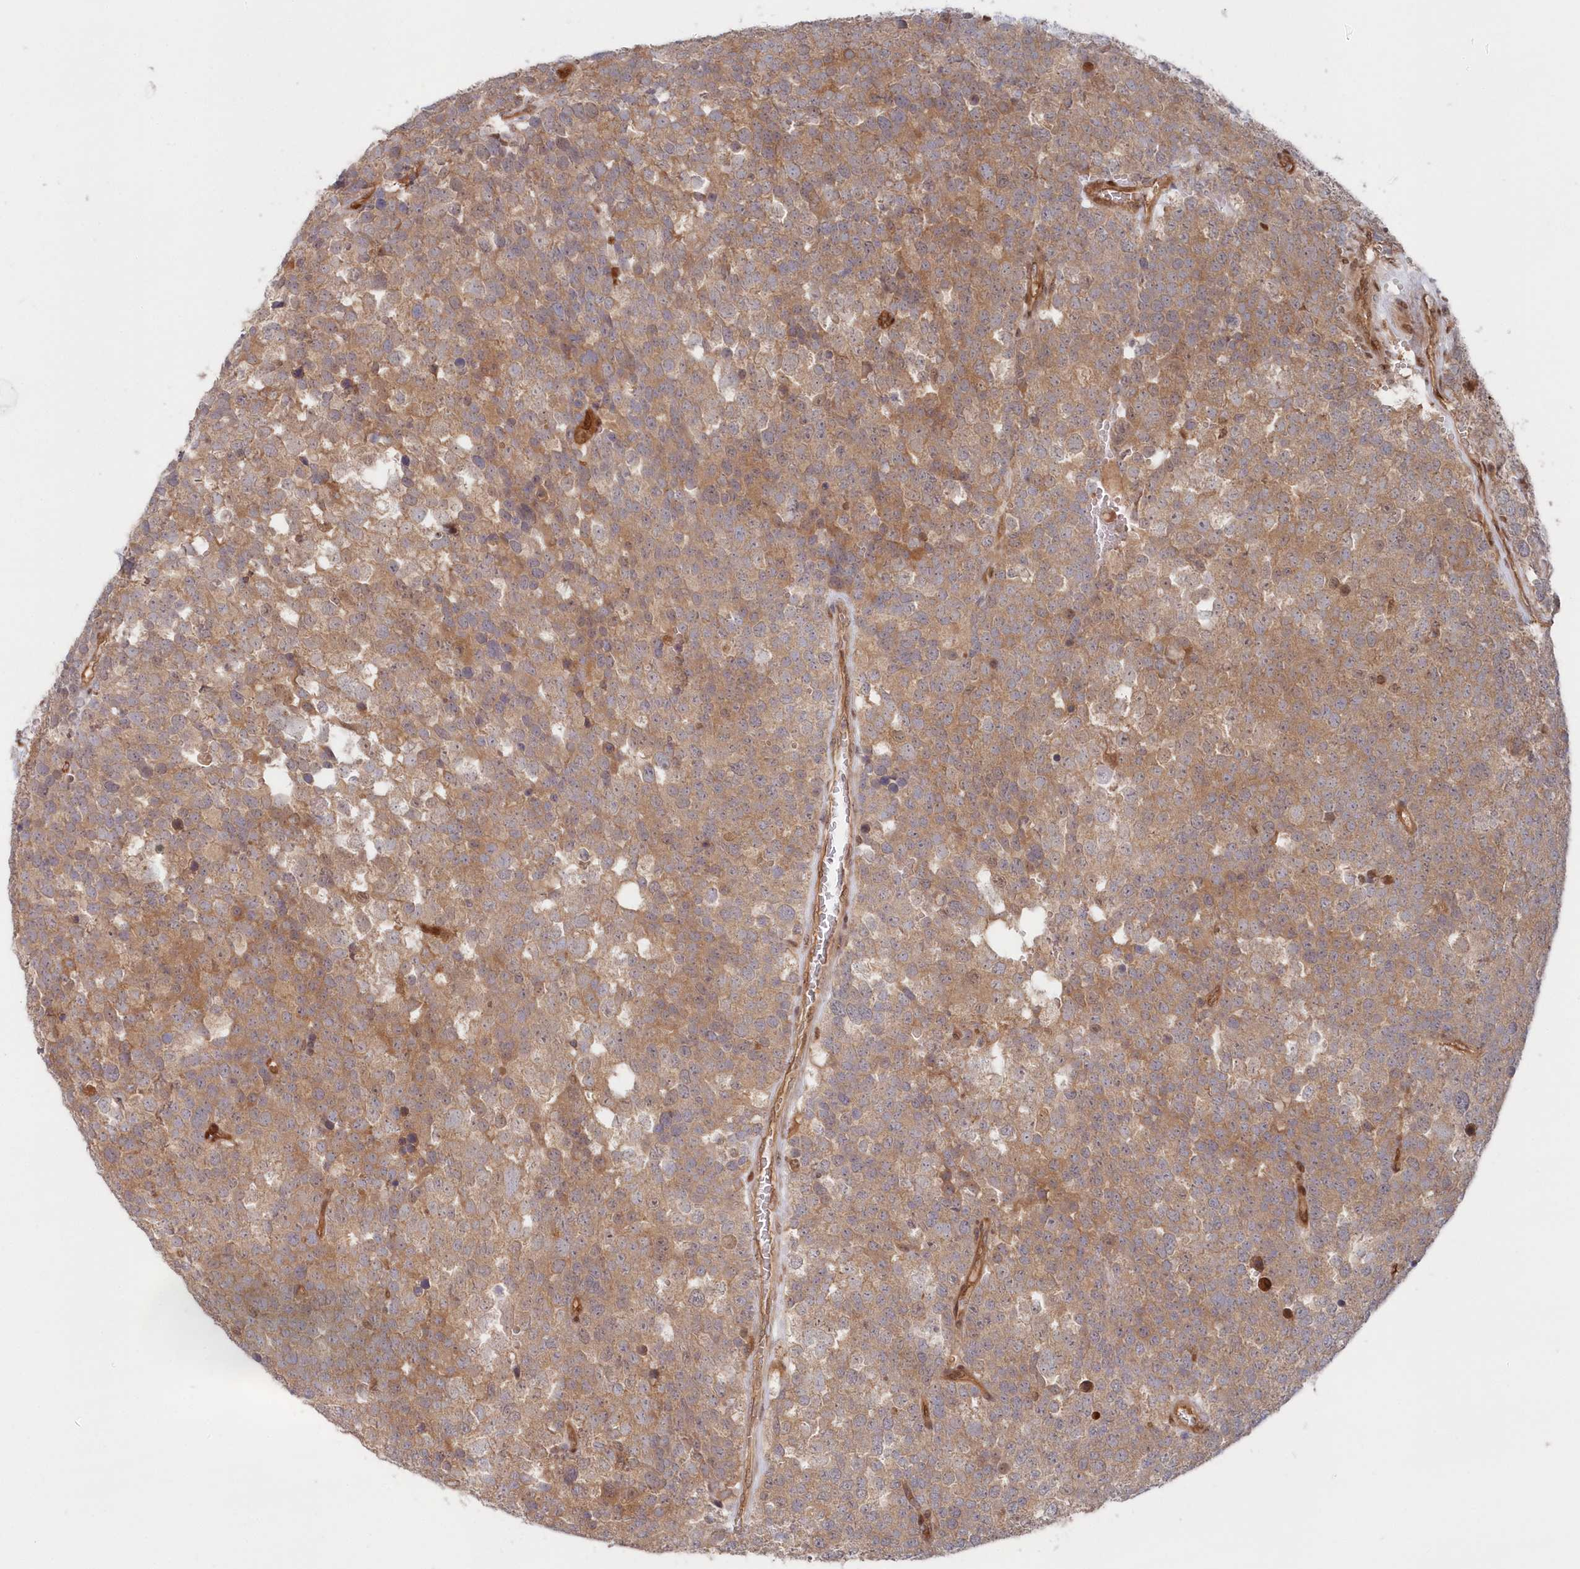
{"staining": {"intensity": "moderate", "quantity": ">75%", "location": "cytoplasmic/membranous"}, "tissue": "testis cancer", "cell_type": "Tumor cells", "image_type": "cancer", "snomed": [{"axis": "morphology", "description": "Seminoma, NOS"}, {"axis": "topography", "description": "Testis"}], "caption": "Protein analysis of seminoma (testis) tissue demonstrates moderate cytoplasmic/membranous staining in approximately >75% of tumor cells.", "gene": "ABHD14B", "patient": {"sex": "male", "age": 71}}